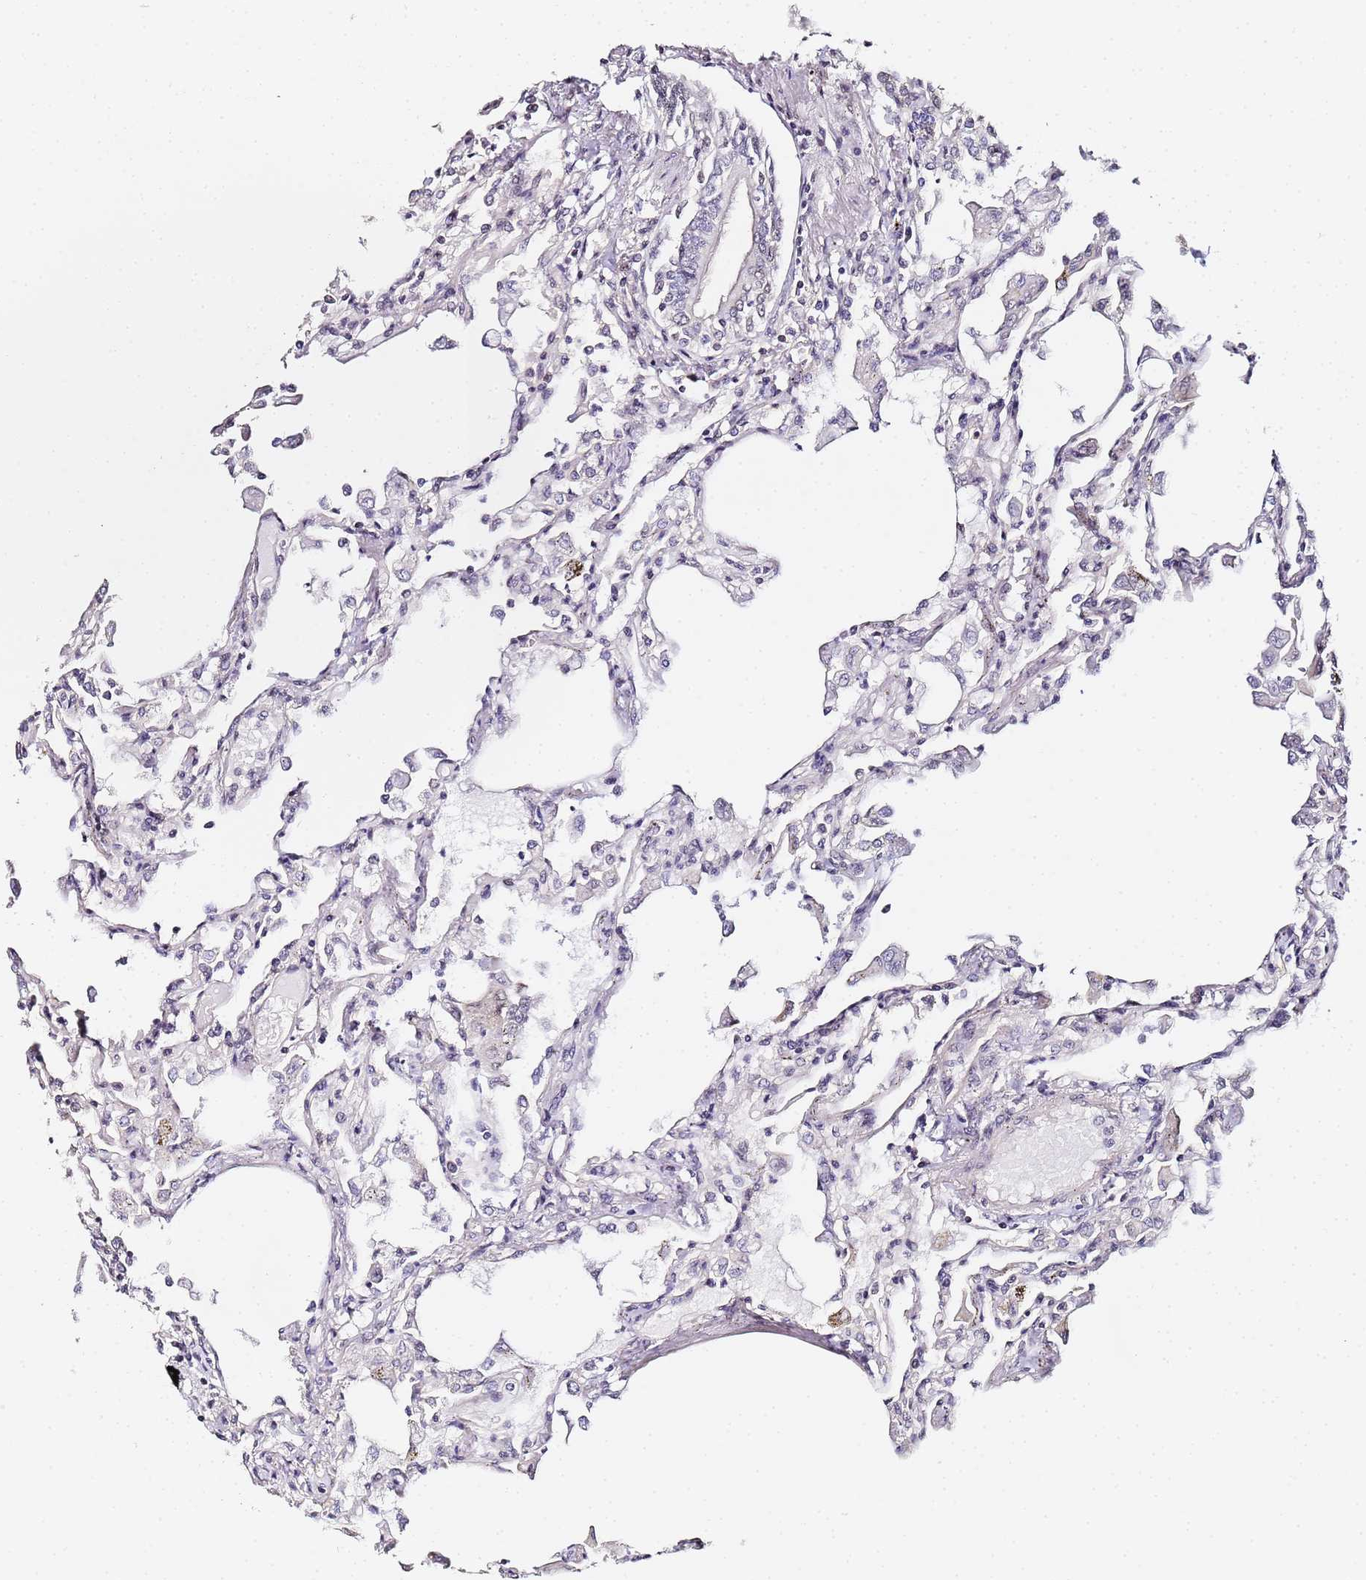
{"staining": {"intensity": "negative", "quantity": "none", "location": "none"}, "tissue": "lung", "cell_type": "Alveolar cells", "image_type": "normal", "snomed": [{"axis": "morphology", "description": "Normal tissue, NOS"}, {"axis": "topography", "description": "Bronchus"}, {"axis": "topography", "description": "Lung"}], "caption": "This is an IHC photomicrograph of normal human lung. There is no expression in alveolar cells.", "gene": "LSM3", "patient": {"sex": "female", "age": 49}}